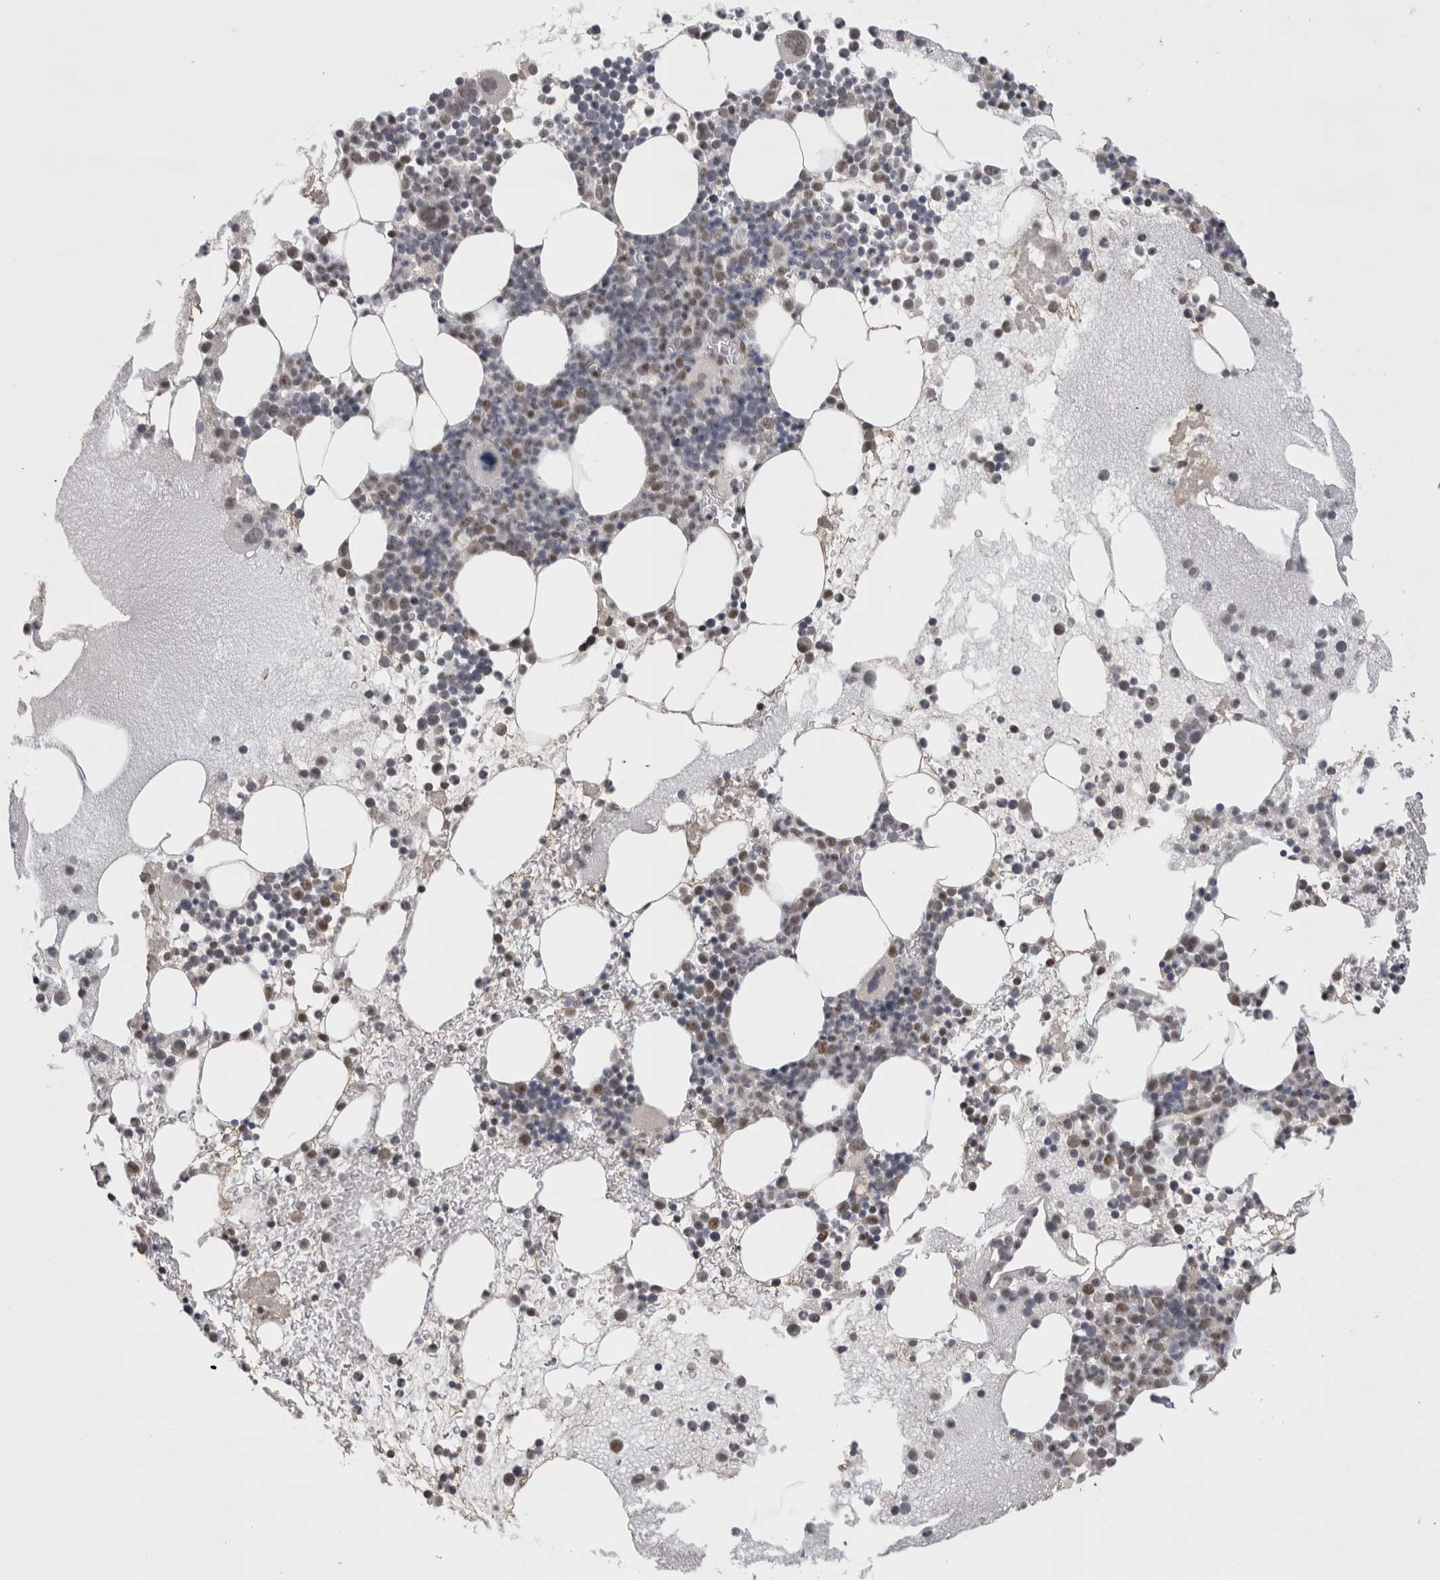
{"staining": {"intensity": "moderate", "quantity": "<25%", "location": "nuclear"}, "tissue": "bone marrow", "cell_type": "Hematopoietic cells", "image_type": "normal", "snomed": [{"axis": "morphology", "description": "Normal tissue, NOS"}, {"axis": "morphology", "description": "Inflammation, NOS"}, {"axis": "topography", "description": "Bone marrow"}], "caption": "Immunohistochemical staining of unremarkable bone marrow reveals <25% levels of moderate nuclear protein positivity in about <25% of hematopoietic cells.", "gene": "DAXX", "patient": {"sex": "female", "age": 45}}